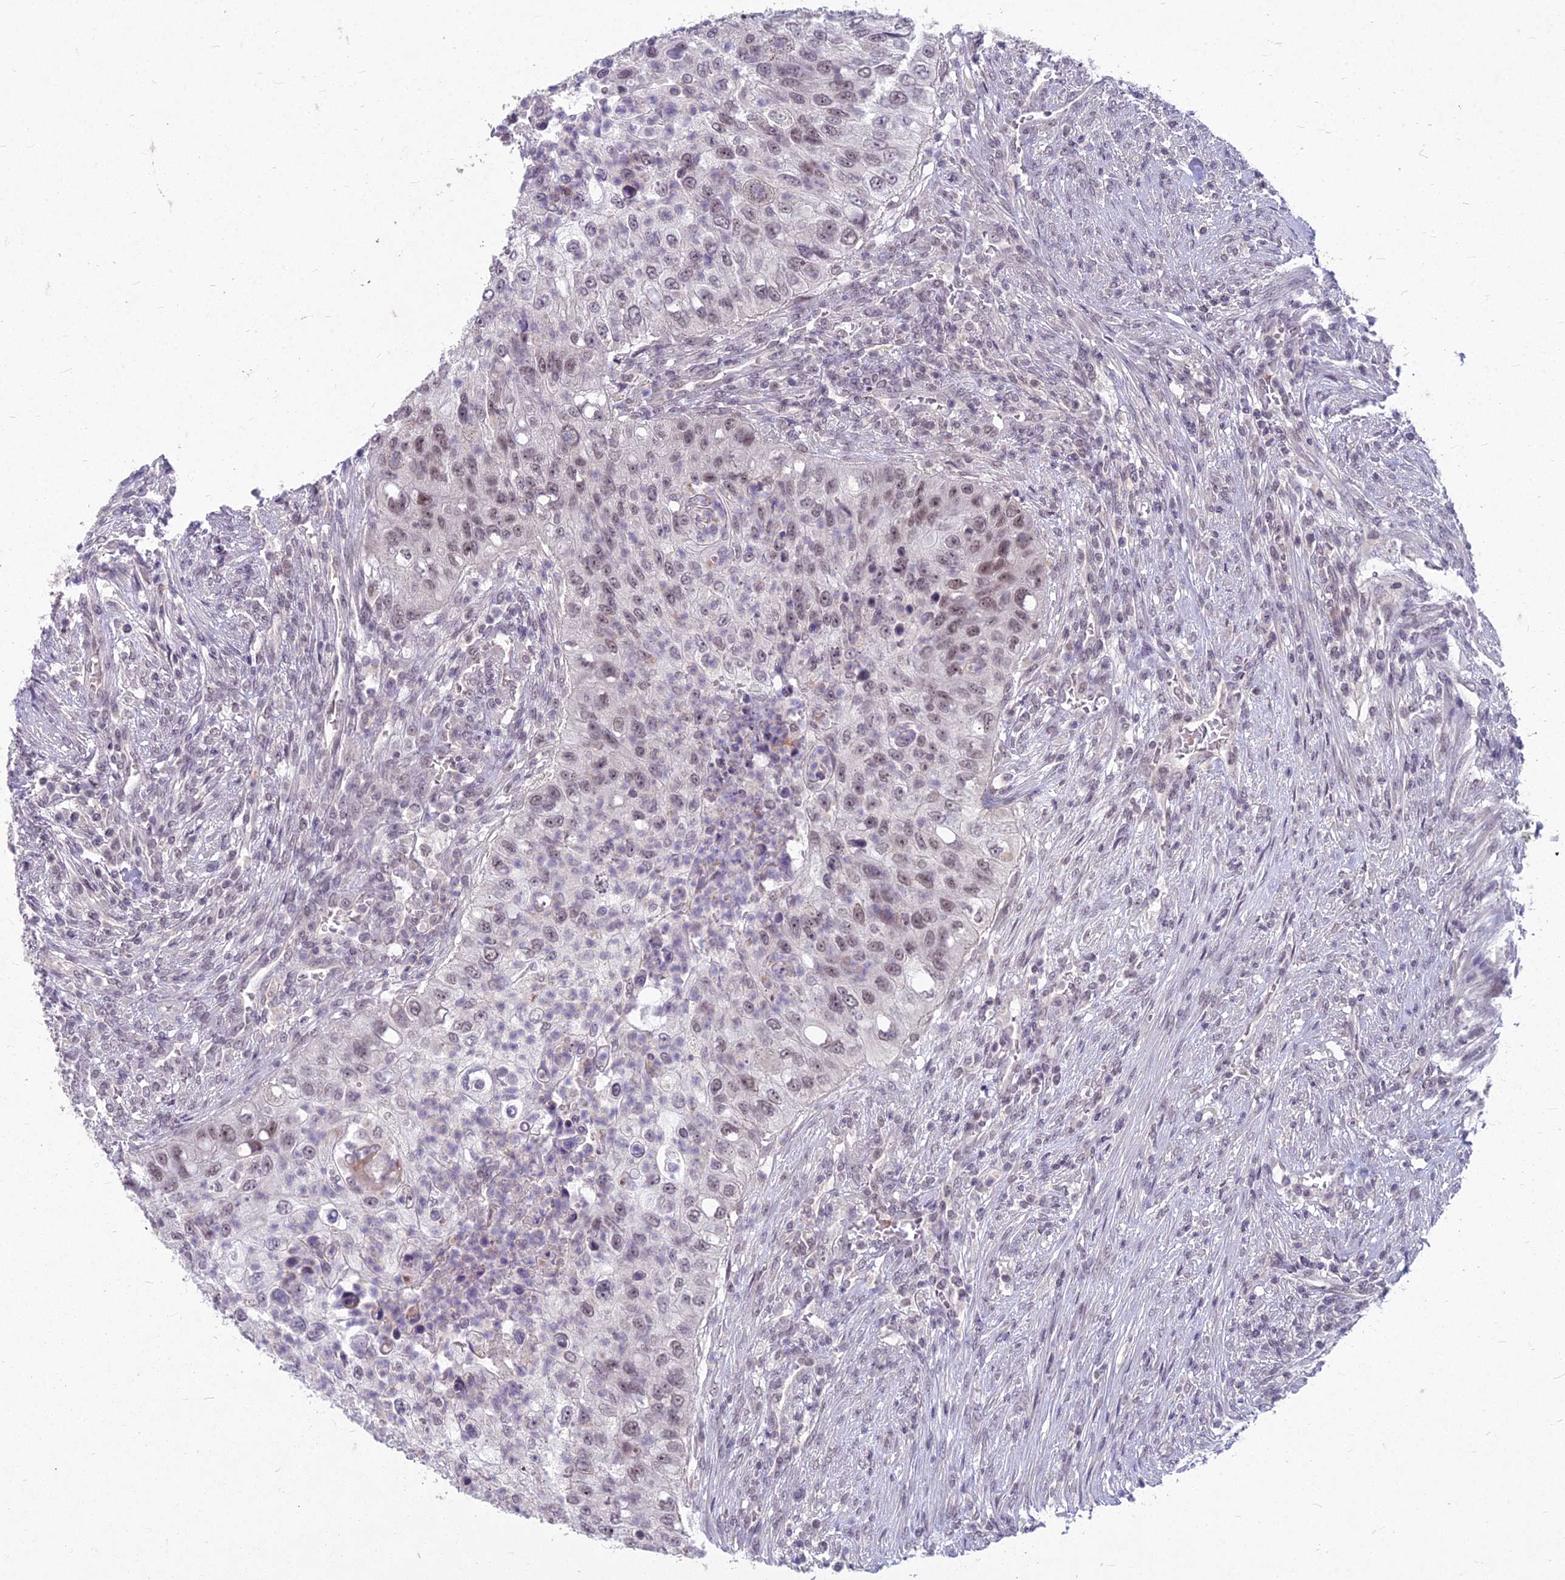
{"staining": {"intensity": "moderate", "quantity": "25%-75%", "location": "nuclear"}, "tissue": "urothelial cancer", "cell_type": "Tumor cells", "image_type": "cancer", "snomed": [{"axis": "morphology", "description": "Urothelial carcinoma, High grade"}, {"axis": "topography", "description": "Urinary bladder"}], "caption": "Urothelial cancer stained with immunohistochemistry shows moderate nuclear staining in about 25%-75% of tumor cells. Nuclei are stained in blue.", "gene": "KAT7", "patient": {"sex": "female", "age": 60}}